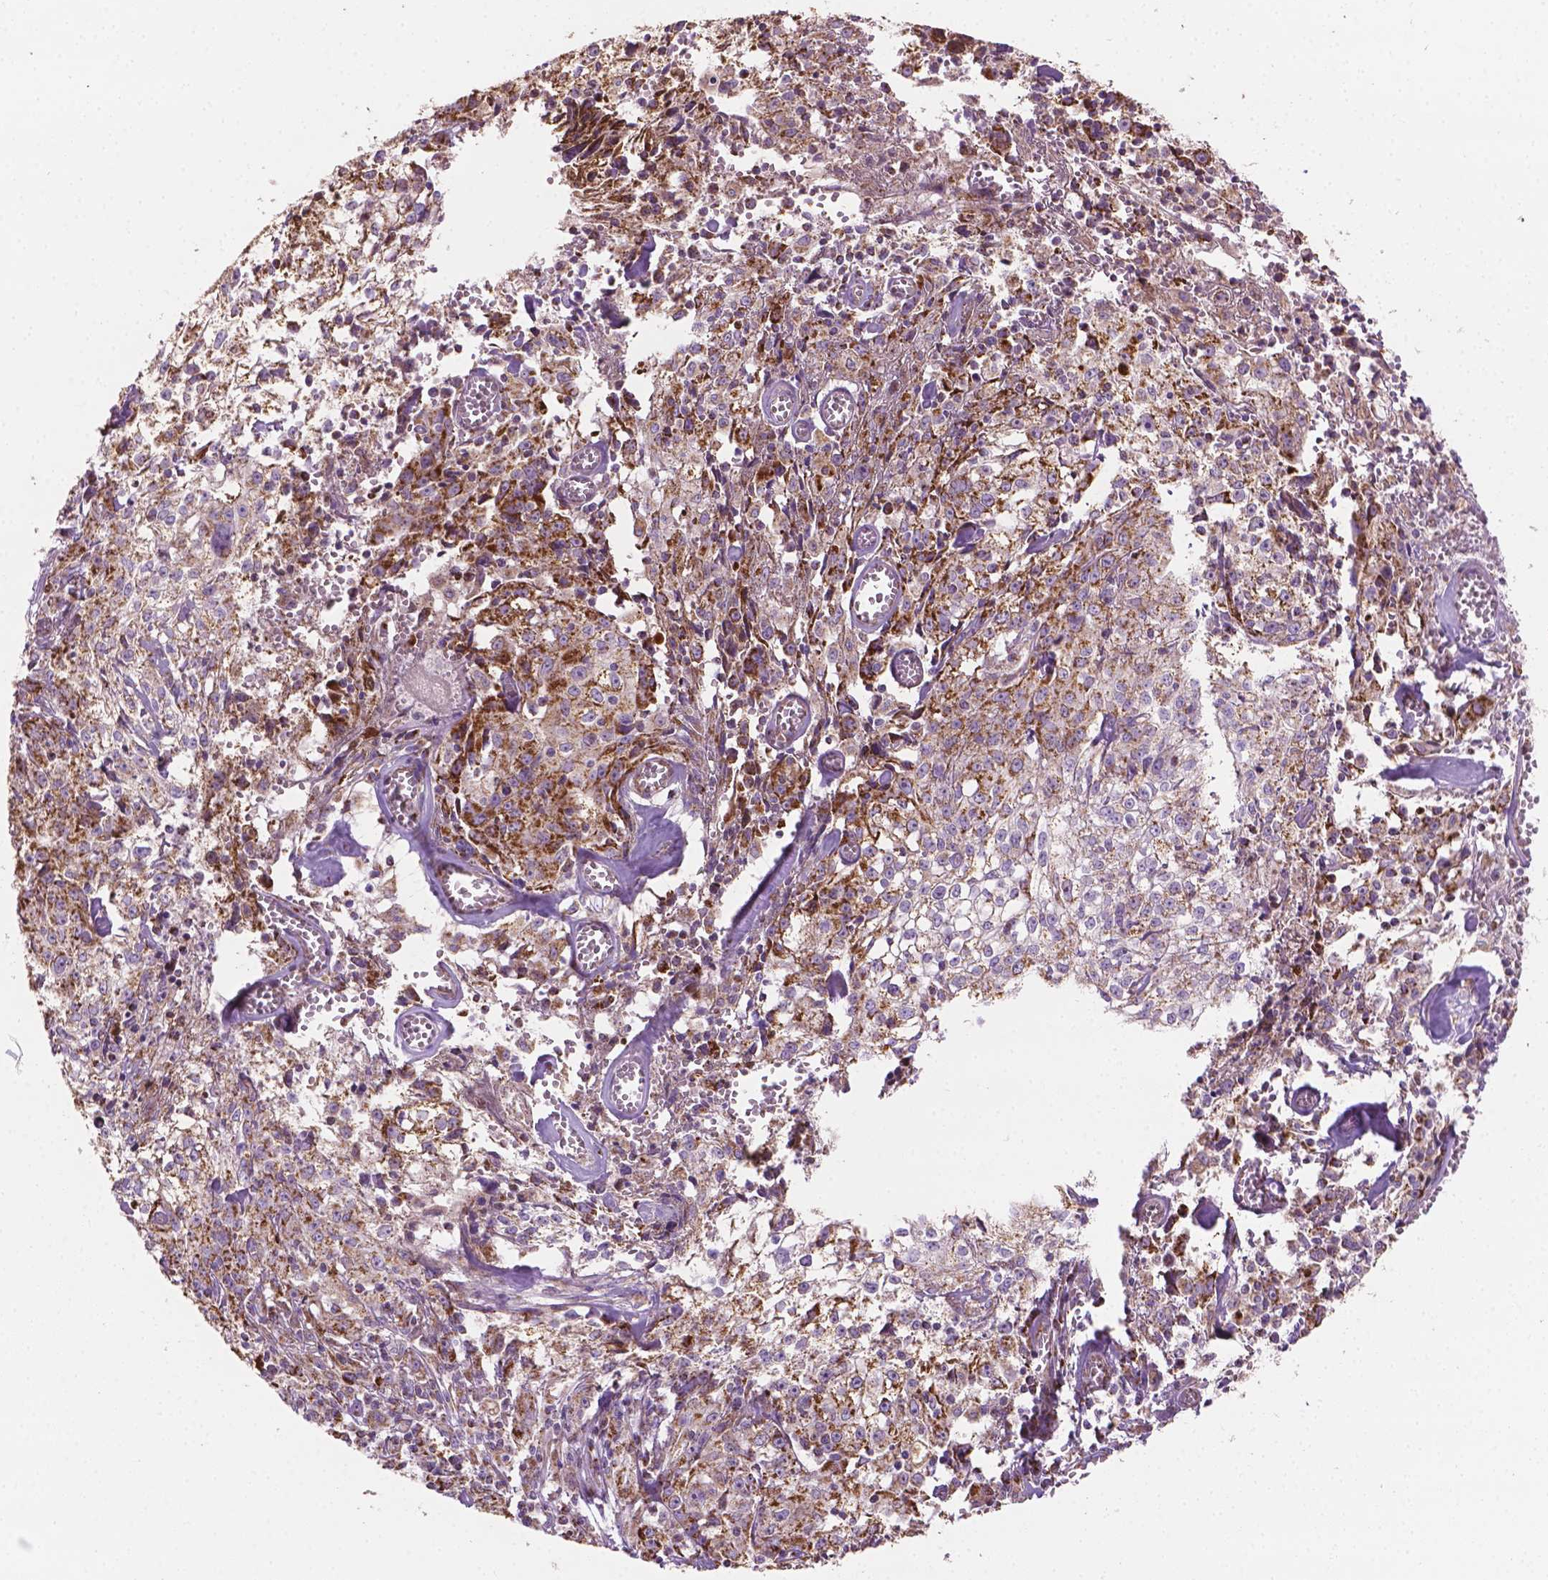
{"staining": {"intensity": "strong", "quantity": ">75%", "location": "cytoplasmic/membranous"}, "tissue": "cervical cancer", "cell_type": "Tumor cells", "image_type": "cancer", "snomed": [{"axis": "morphology", "description": "Squamous cell carcinoma, NOS"}, {"axis": "topography", "description": "Cervix"}], "caption": "Protein staining exhibits strong cytoplasmic/membranous expression in about >75% of tumor cells in cervical squamous cell carcinoma.", "gene": "PIBF1", "patient": {"sex": "female", "age": 85}}